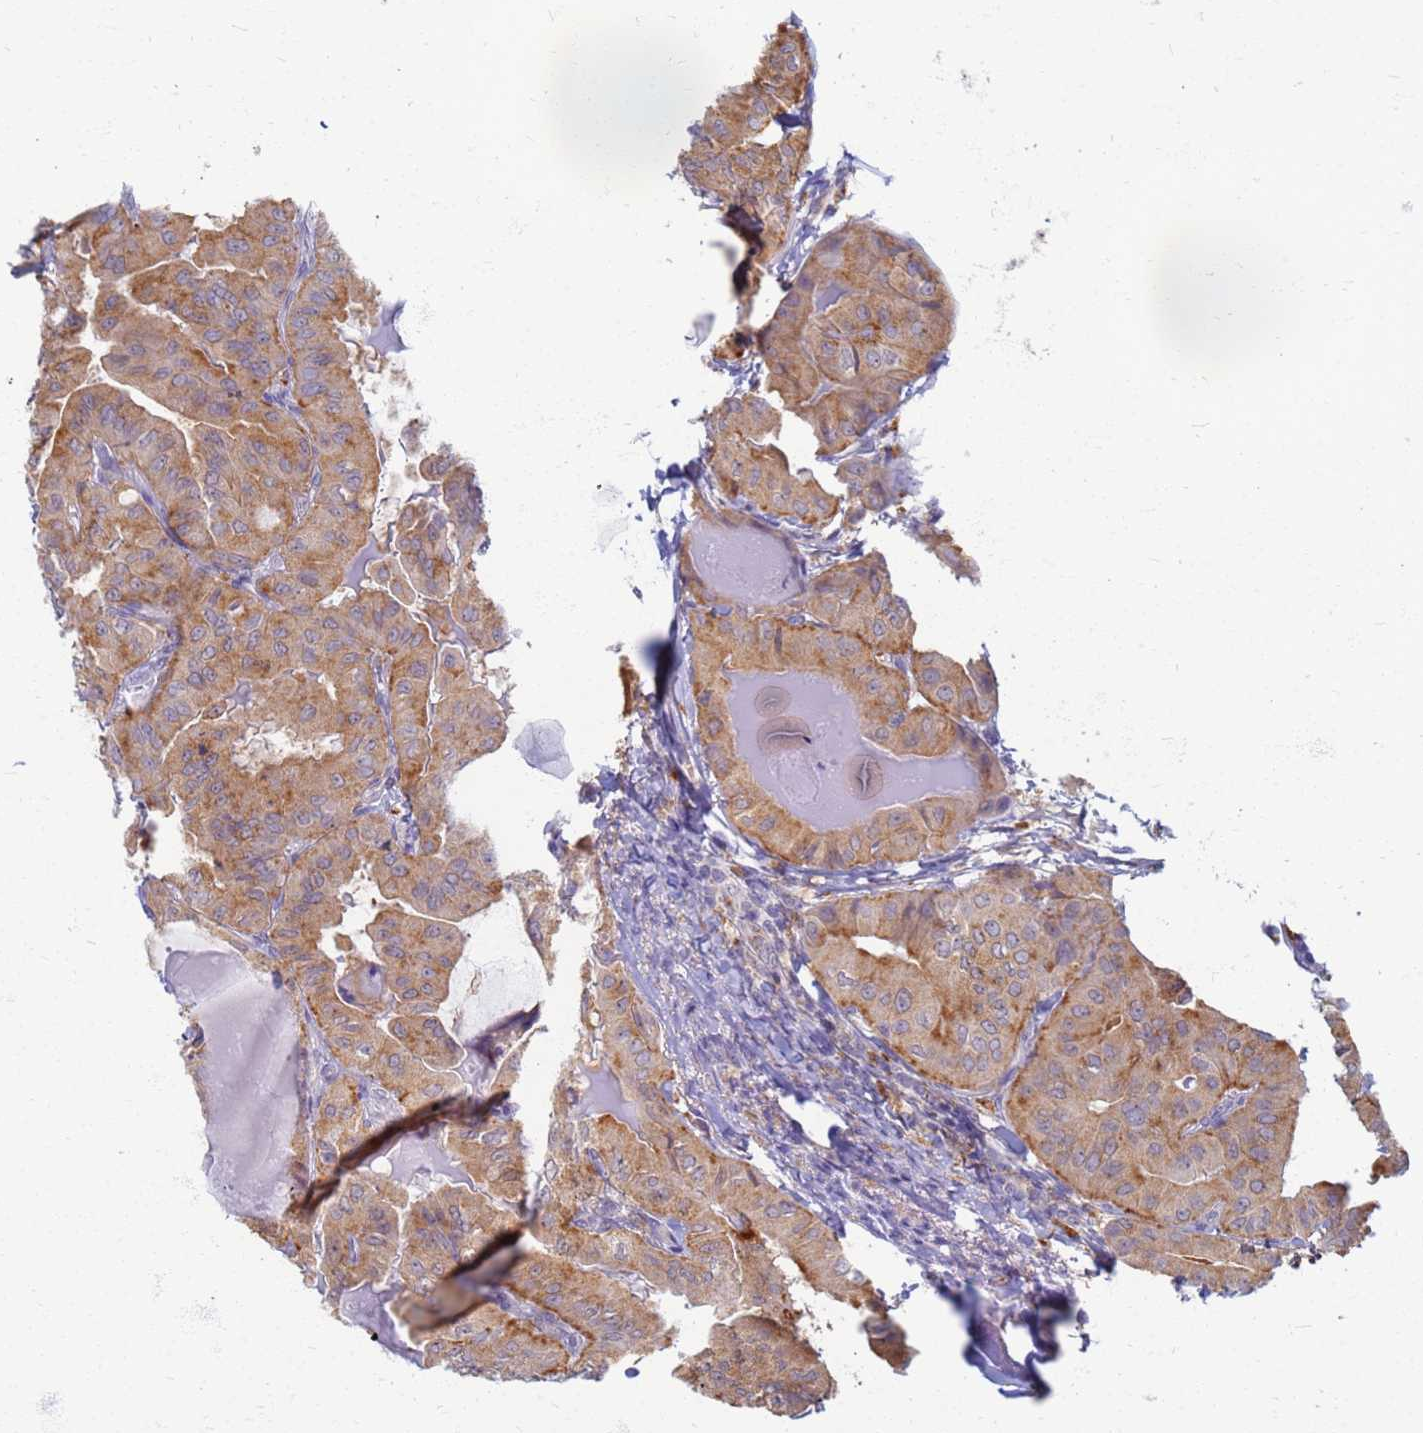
{"staining": {"intensity": "moderate", "quantity": "25%-75%", "location": "cytoplasmic/membranous"}, "tissue": "thyroid cancer", "cell_type": "Tumor cells", "image_type": "cancer", "snomed": [{"axis": "morphology", "description": "Papillary adenocarcinoma, NOS"}, {"axis": "topography", "description": "Thyroid gland"}], "caption": "Immunohistochemistry histopathology image of human thyroid cancer (papillary adenocarcinoma) stained for a protein (brown), which shows medium levels of moderate cytoplasmic/membranous staining in approximately 25%-75% of tumor cells.", "gene": "ATP6V1E1", "patient": {"sex": "female", "age": 68}}